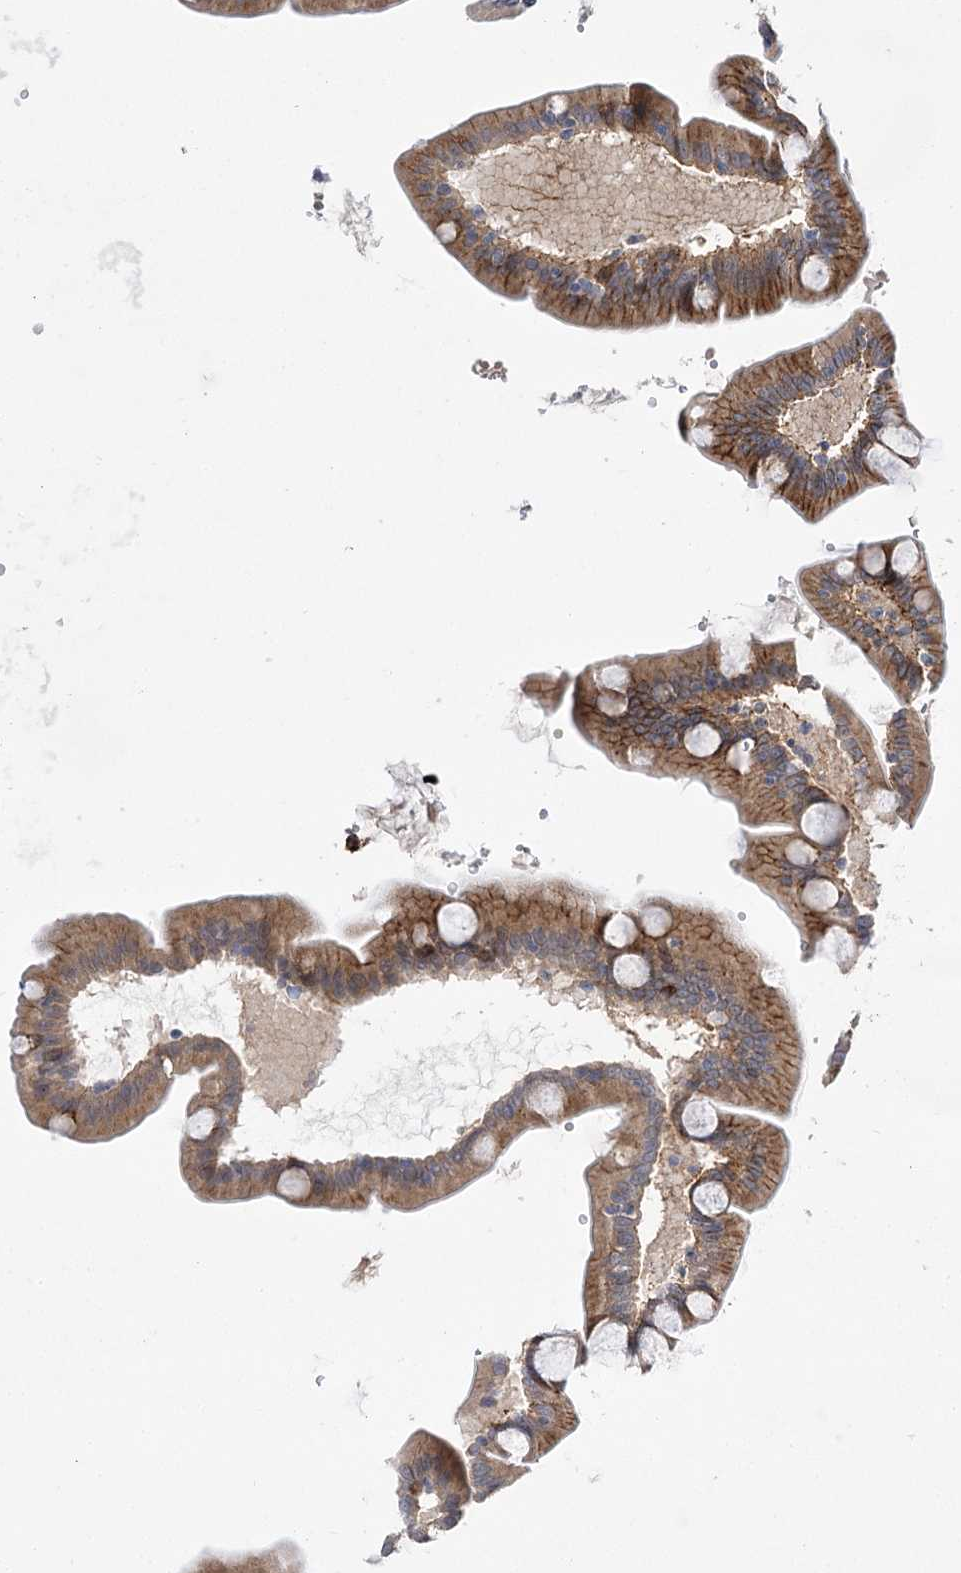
{"staining": {"intensity": "moderate", "quantity": ">75%", "location": "cytoplasmic/membranous"}, "tissue": "duodenum", "cell_type": "Glandular cells", "image_type": "normal", "snomed": [{"axis": "morphology", "description": "Normal tissue, NOS"}, {"axis": "topography", "description": "Duodenum"}], "caption": "Protein staining displays moderate cytoplasmic/membranous staining in about >75% of glandular cells in unremarkable duodenum. (brown staining indicates protein expression, while blue staining denotes nuclei).", "gene": "ARHGAP31", "patient": {"sex": "male", "age": 54}}